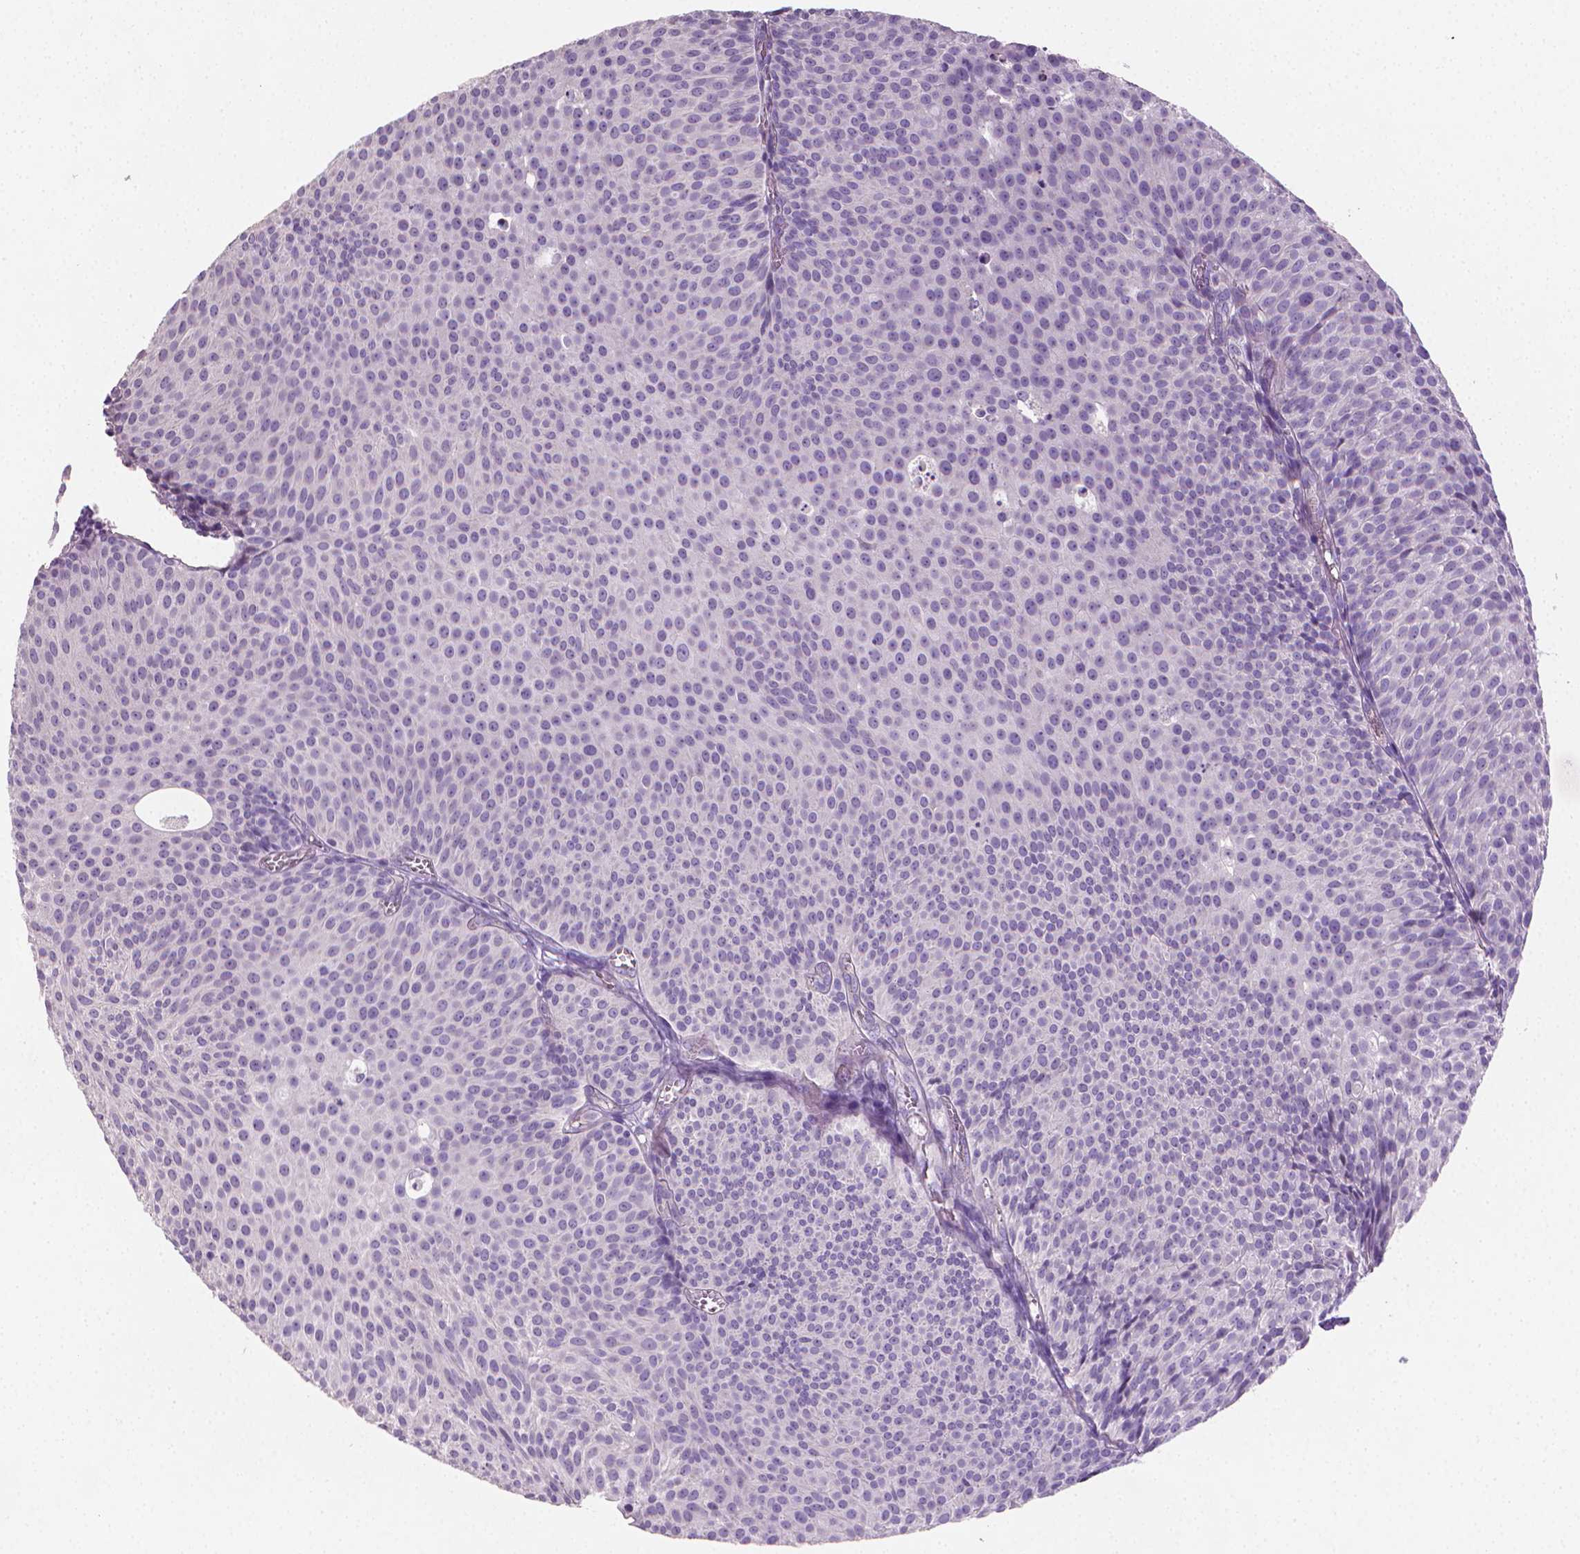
{"staining": {"intensity": "negative", "quantity": "none", "location": "none"}, "tissue": "urothelial cancer", "cell_type": "Tumor cells", "image_type": "cancer", "snomed": [{"axis": "morphology", "description": "Urothelial carcinoma, Low grade"}, {"axis": "topography", "description": "Urinary bladder"}], "caption": "Immunohistochemistry of human urothelial carcinoma (low-grade) reveals no staining in tumor cells.", "gene": "CLXN", "patient": {"sex": "male", "age": 63}}